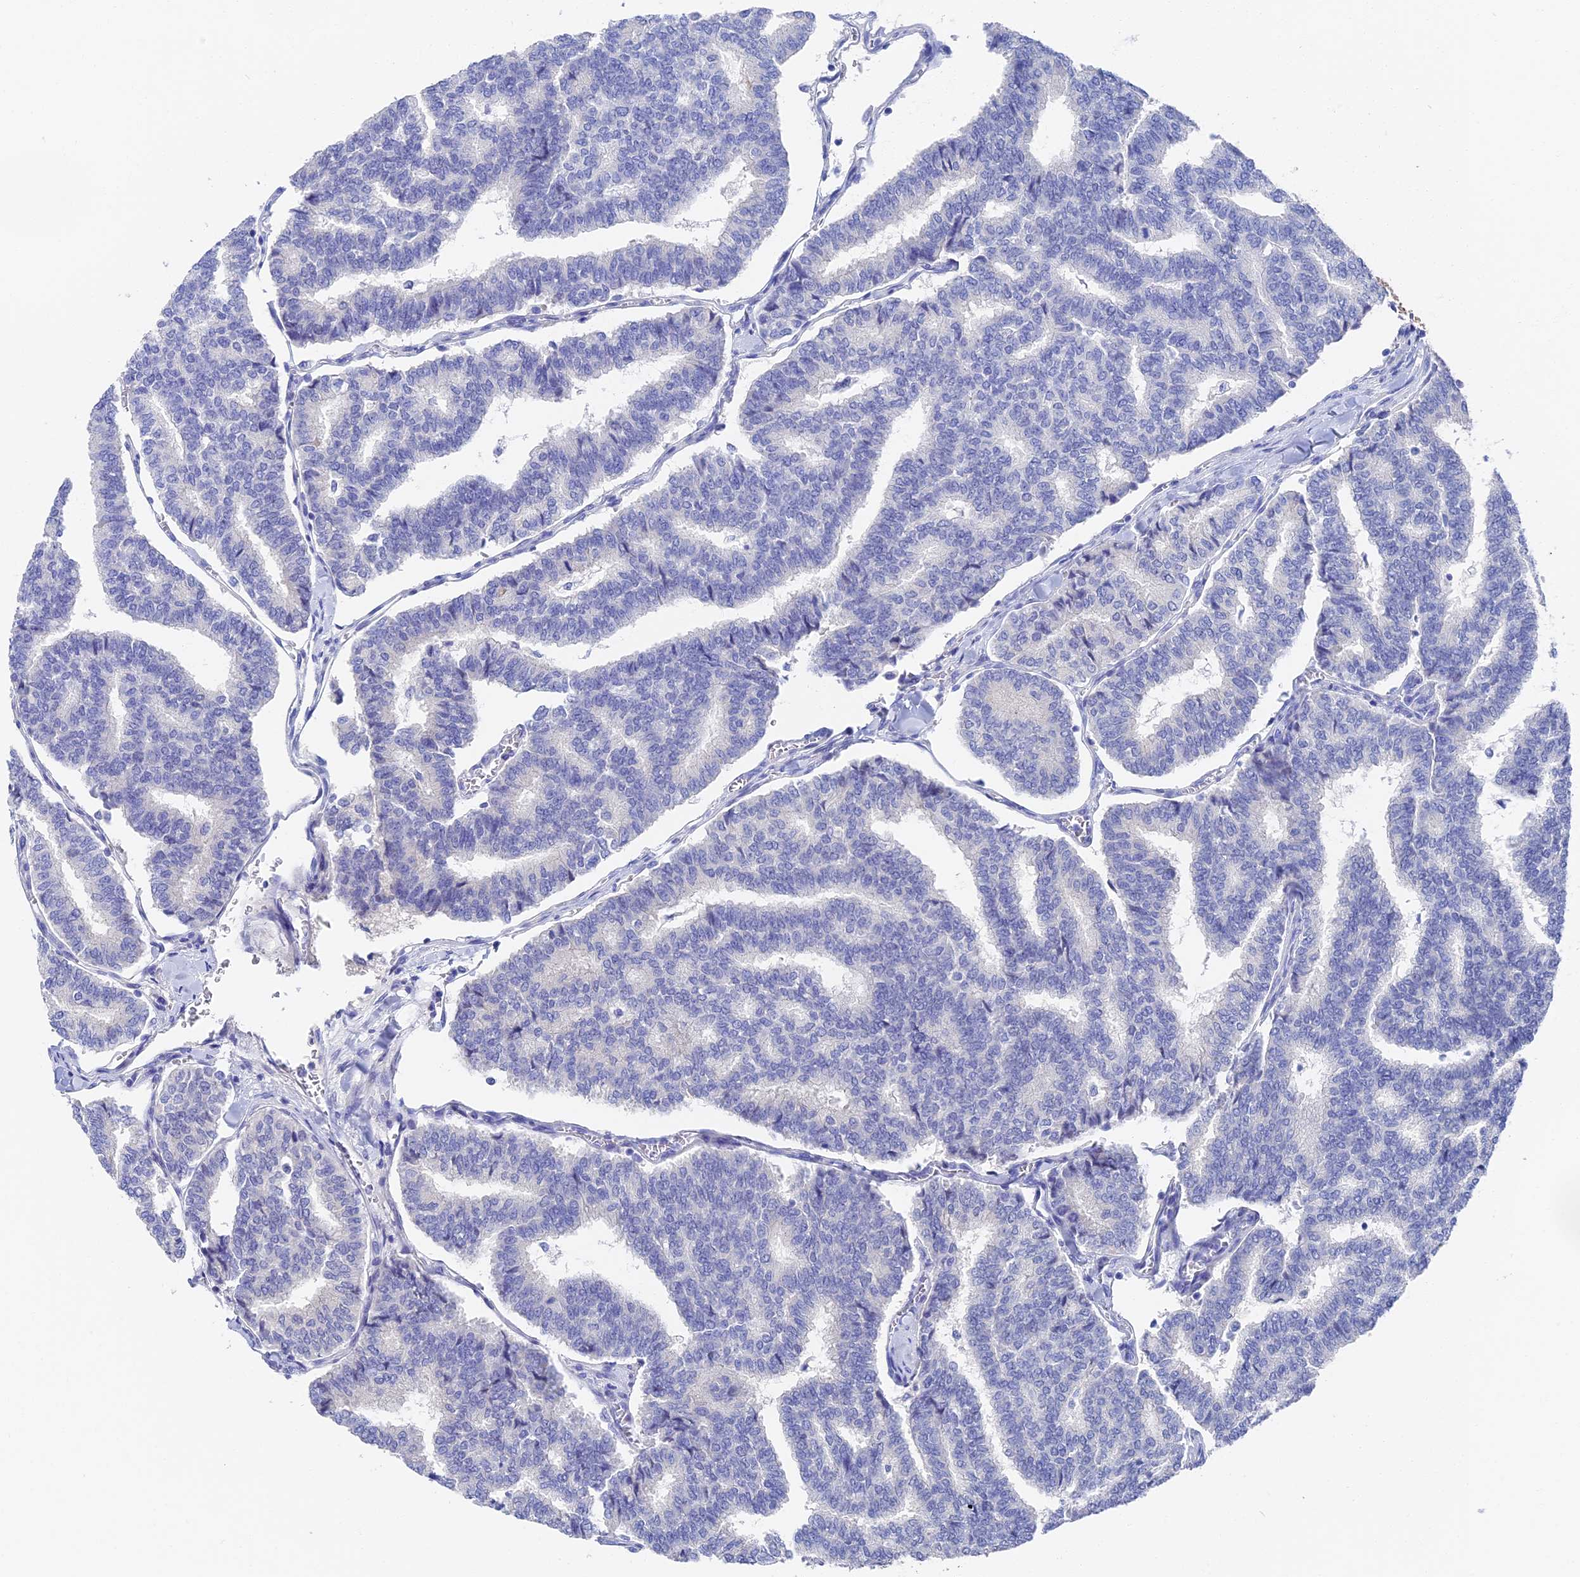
{"staining": {"intensity": "negative", "quantity": "none", "location": "none"}, "tissue": "thyroid cancer", "cell_type": "Tumor cells", "image_type": "cancer", "snomed": [{"axis": "morphology", "description": "Papillary adenocarcinoma, NOS"}, {"axis": "topography", "description": "Thyroid gland"}], "caption": "An image of human papillary adenocarcinoma (thyroid) is negative for staining in tumor cells. The staining is performed using DAB brown chromogen with nuclei counter-stained in using hematoxylin.", "gene": "VPS33B", "patient": {"sex": "female", "age": 35}}